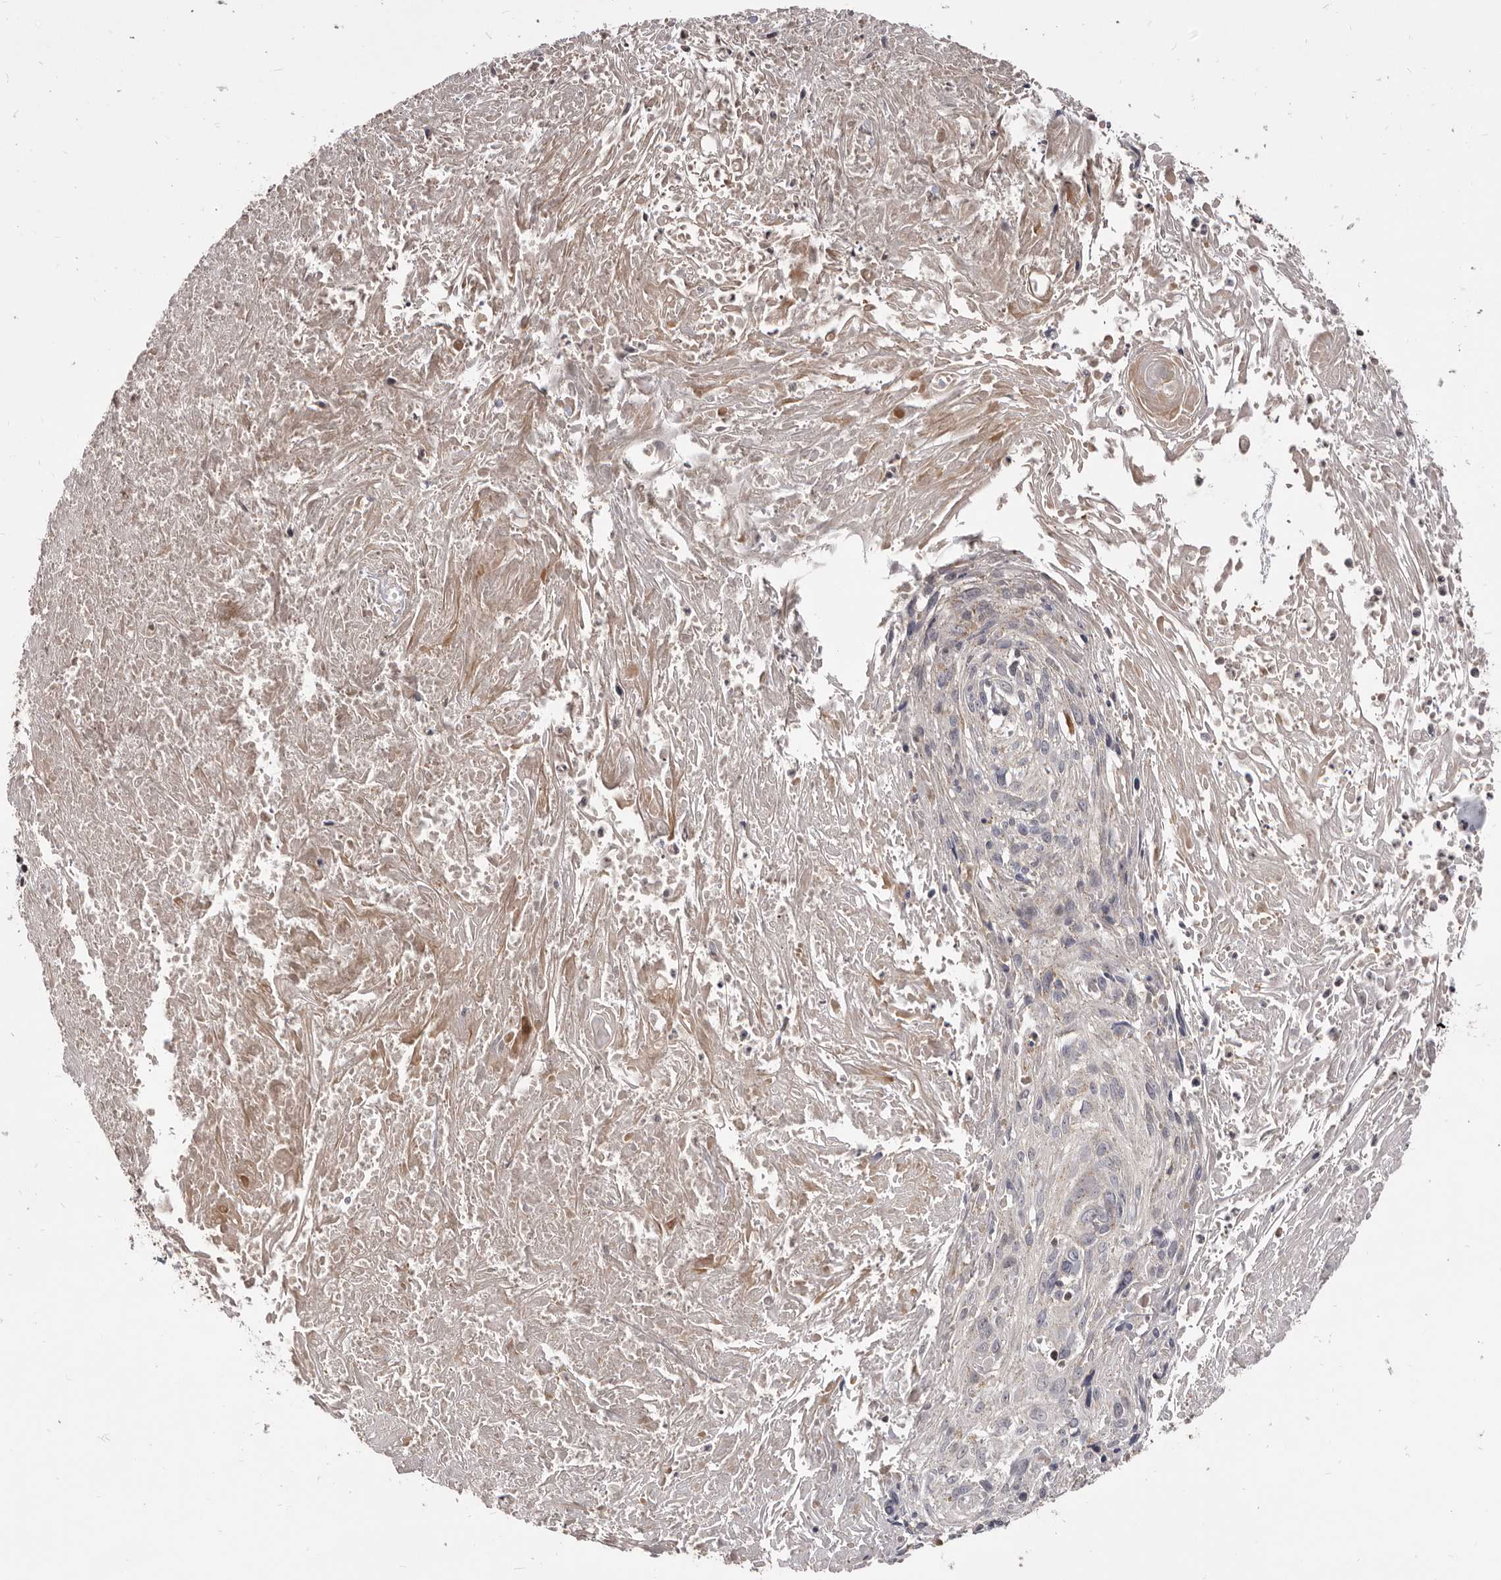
{"staining": {"intensity": "negative", "quantity": "none", "location": "none"}, "tissue": "cervical cancer", "cell_type": "Tumor cells", "image_type": "cancer", "snomed": [{"axis": "morphology", "description": "Squamous cell carcinoma, NOS"}, {"axis": "topography", "description": "Cervix"}], "caption": "An image of cervical squamous cell carcinoma stained for a protein demonstrates no brown staining in tumor cells. The staining is performed using DAB brown chromogen with nuclei counter-stained in using hematoxylin.", "gene": "THUMPD1", "patient": {"sex": "female", "age": 51}}